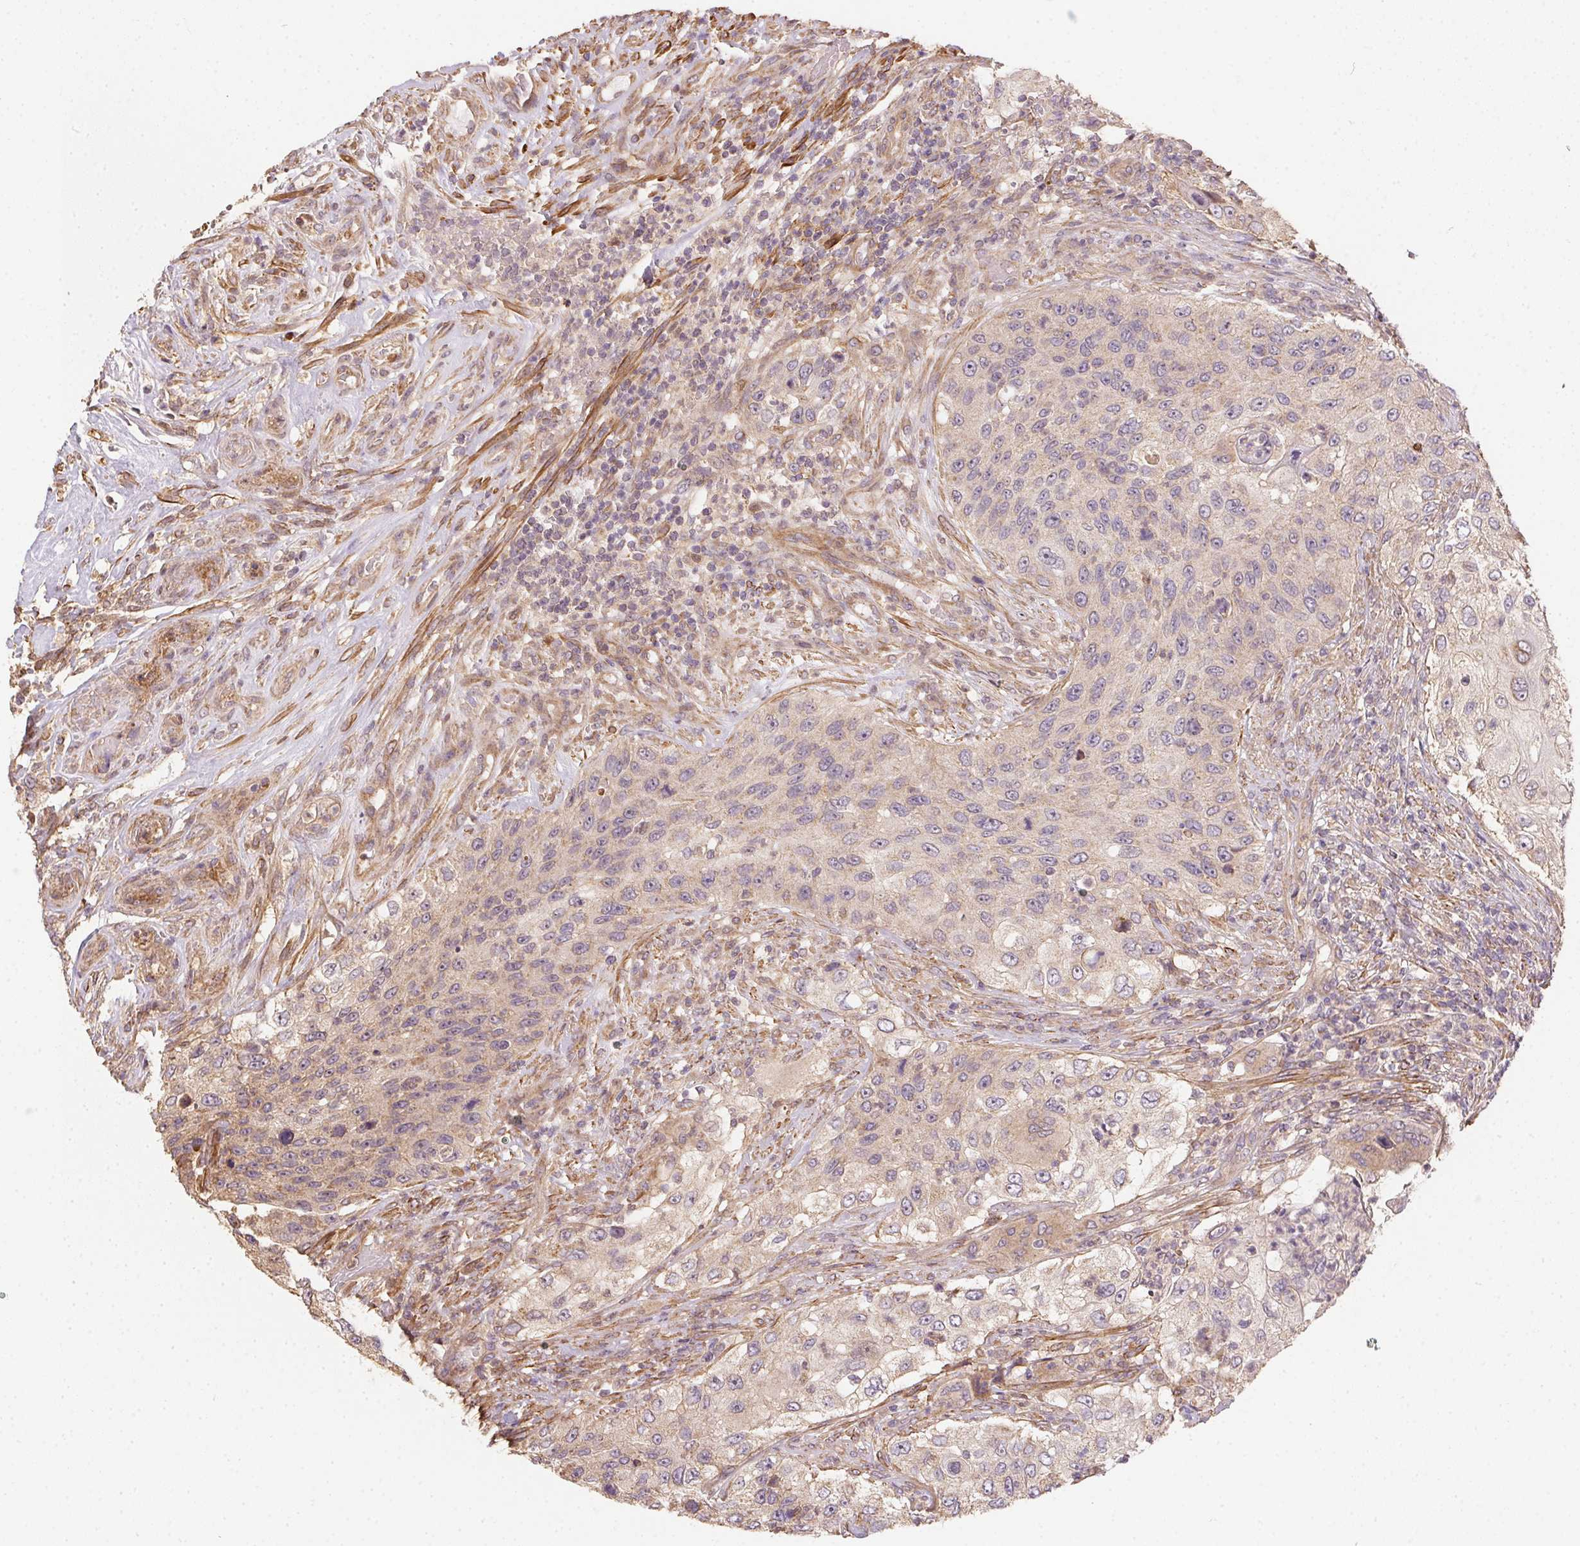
{"staining": {"intensity": "weak", "quantity": "25%-75%", "location": "cytoplasmic/membranous"}, "tissue": "urothelial cancer", "cell_type": "Tumor cells", "image_type": "cancer", "snomed": [{"axis": "morphology", "description": "Urothelial carcinoma, High grade"}, {"axis": "topography", "description": "Urinary bladder"}], "caption": "Immunohistochemistry of human high-grade urothelial carcinoma exhibits low levels of weak cytoplasmic/membranous expression in approximately 25%-75% of tumor cells.", "gene": "REV3L", "patient": {"sex": "female", "age": 60}}